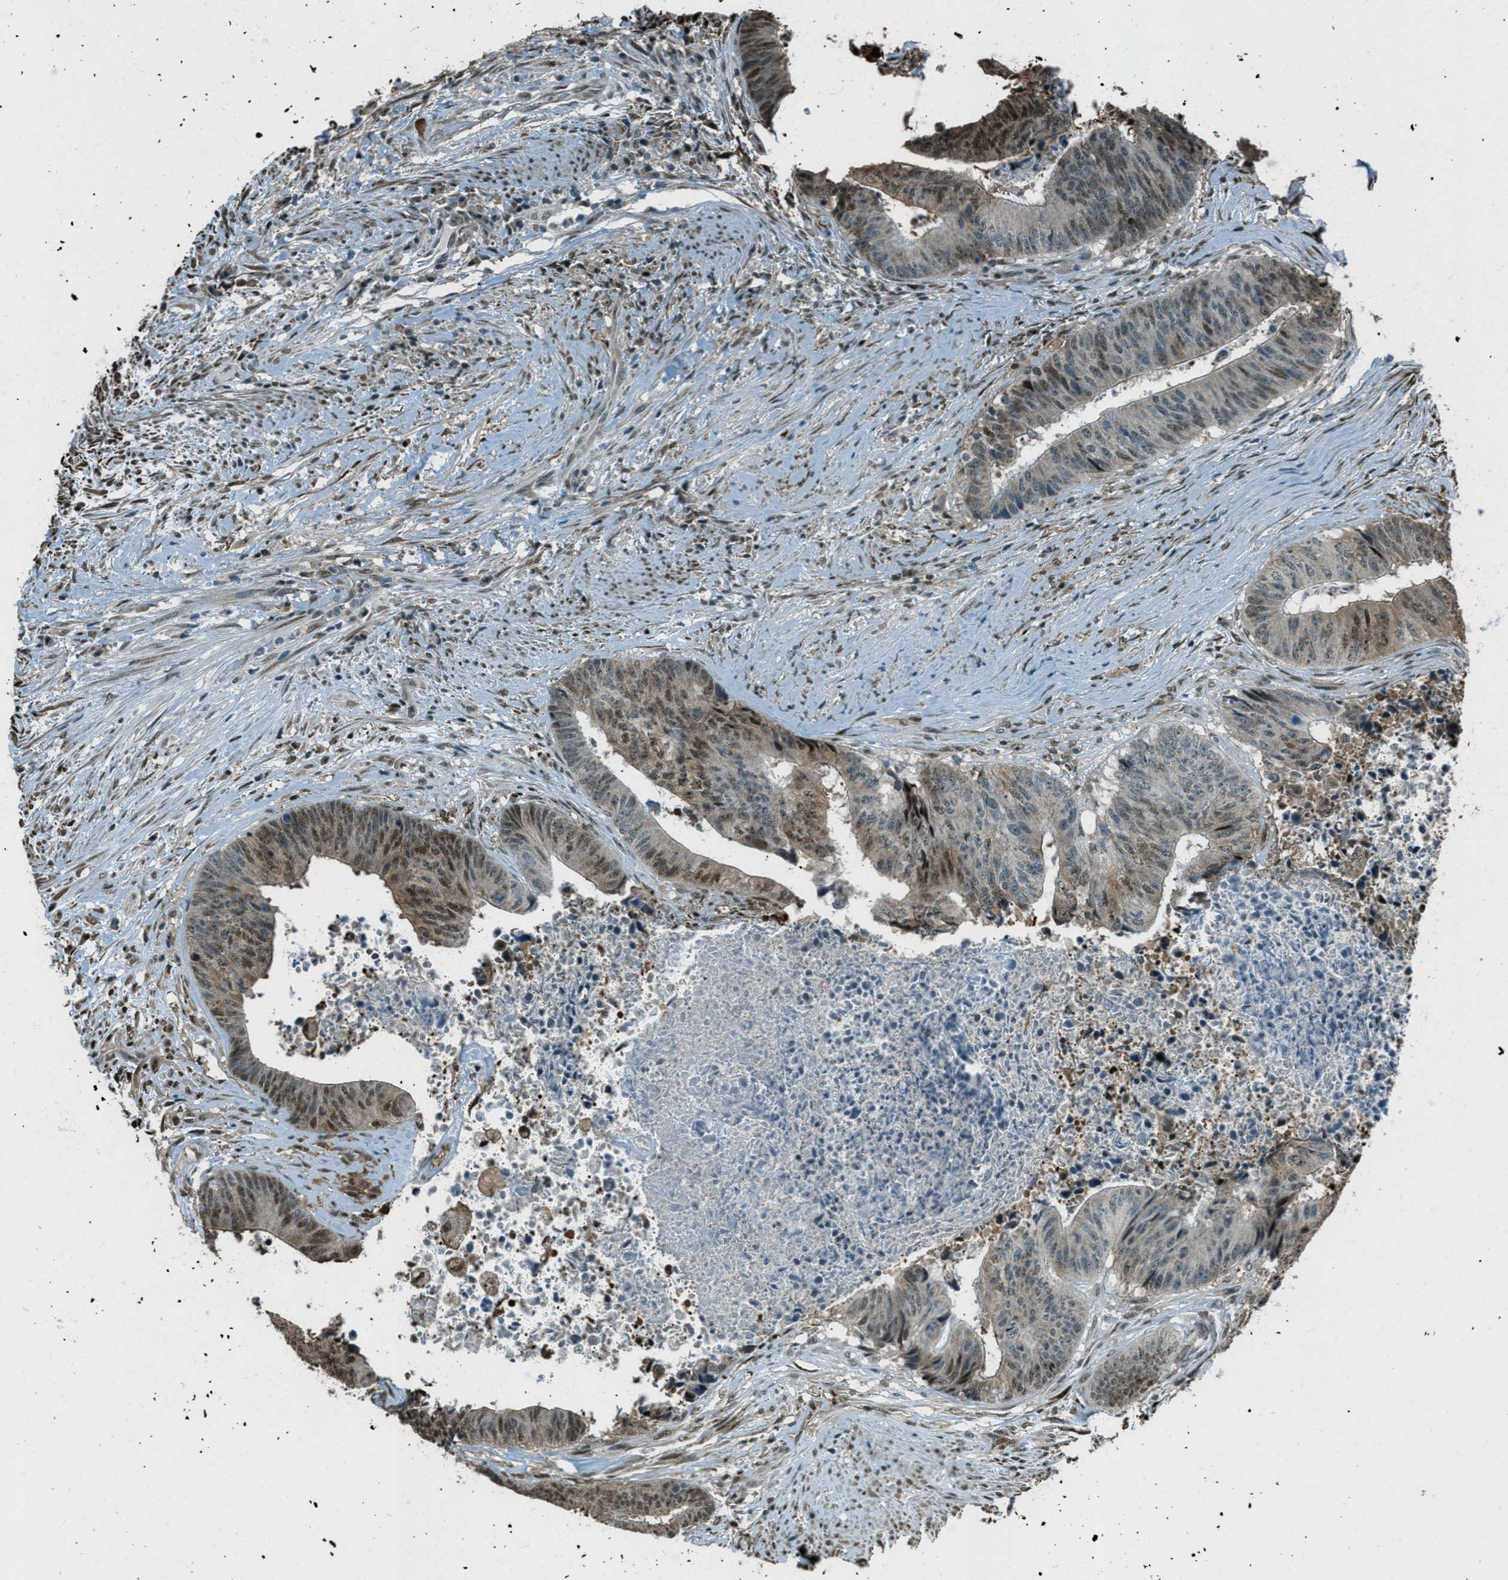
{"staining": {"intensity": "weak", "quantity": "<25%", "location": "cytoplasmic/membranous,nuclear"}, "tissue": "colorectal cancer", "cell_type": "Tumor cells", "image_type": "cancer", "snomed": [{"axis": "morphology", "description": "Adenocarcinoma, NOS"}, {"axis": "topography", "description": "Rectum"}], "caption": "Colorectal cancer (adenocarcinoma) was stained to show a protein in brown. There is no significant positivity in tumor cells.", "gene": "TARDBP", "patient": {"sex": "male", "age": 72}}